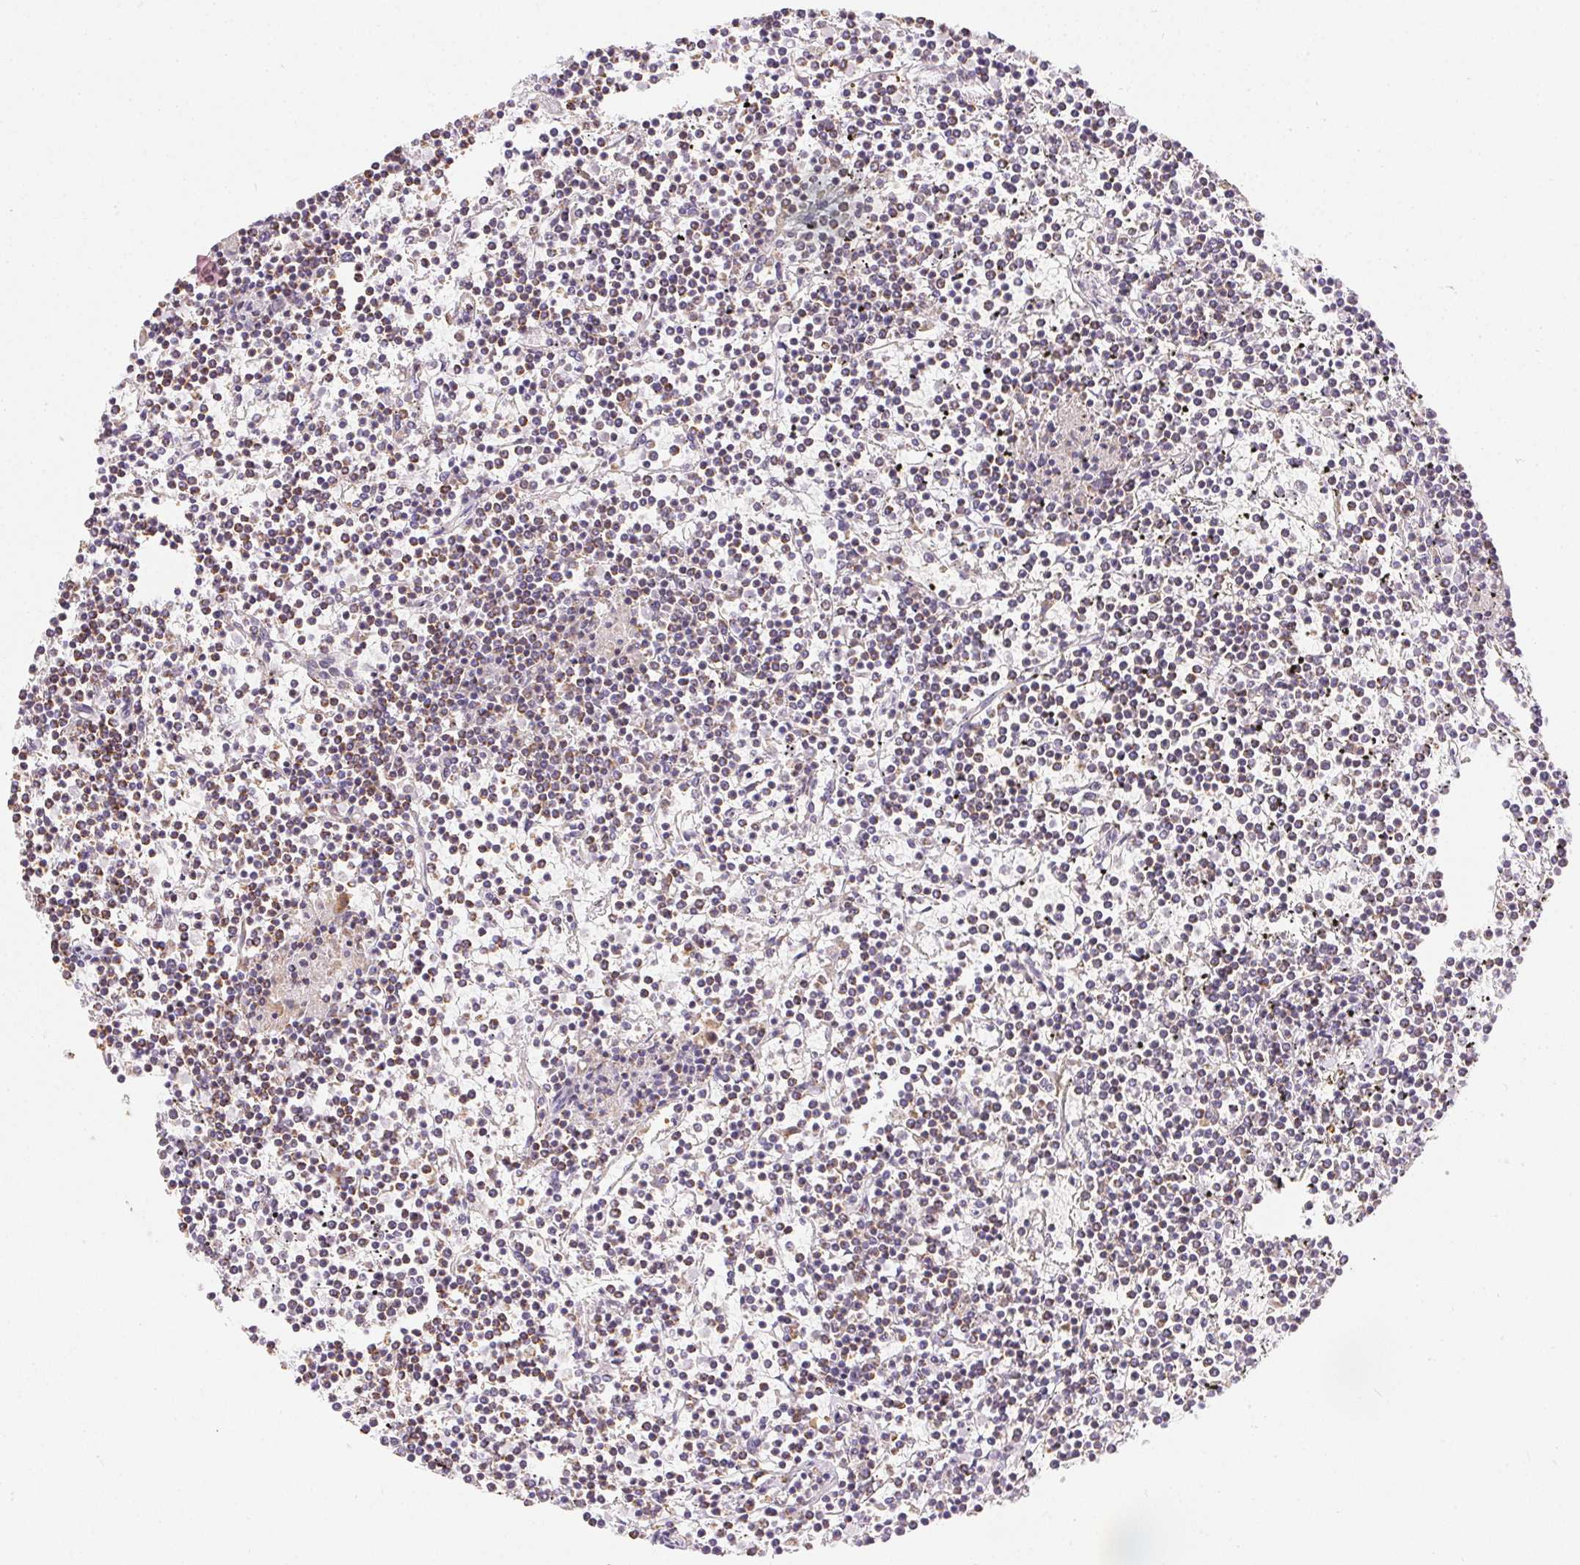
{"staining": {"intensity": "weak", "quantity": "25%-75%", "location": "cytoplasmic/membranous"}, "tissue": "lymphoma", "cell_type": "Tumor cells", "image_type": "cancer", "snomed": [{"axis": "morphology", "description": "Malignant lymphoma, non-Hodgkin's type, Low grade"}, {"axis": "topography", "description": "Spleen"}], "caption": "Lymphoma tissue exhibits weak cytoplasmic/membranous positivity in approximately 25%-75% of tumor cells (IHC, brightfield microscopy, high magnification).", "gene": "MAPK11", "patient": {"sex": "female", "age": 19}}